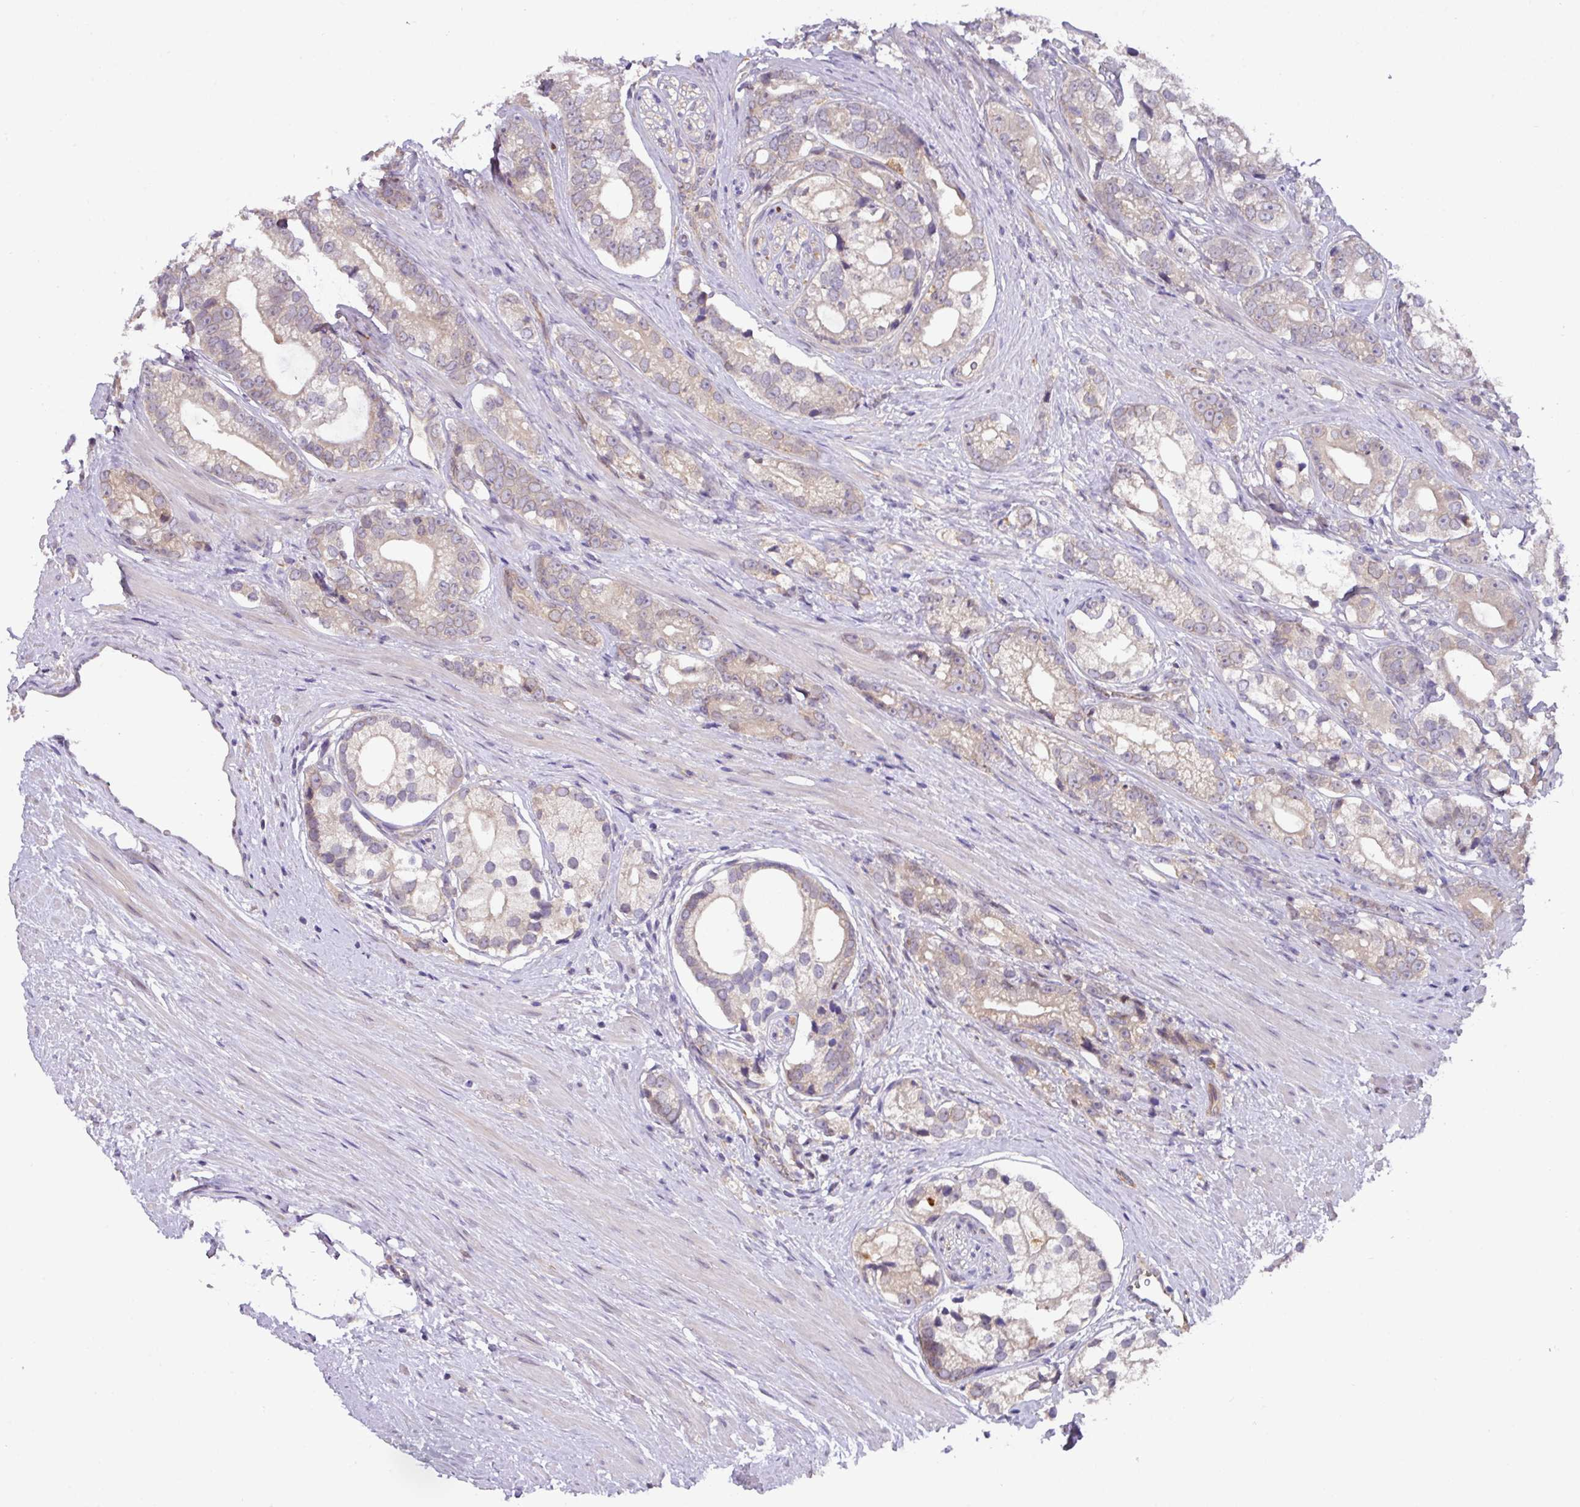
{"staining": {"intensity": "weak", "quantity": "<25%", "location": "cytoplasmic/membranous"}, "tissue": "prostate cancer", "cell_type": "Tumor cells", "image_type": "cancer", "snomed": [{"axis": "morphology", "description": "Adenocarcinoma, High grade"}, {"axis": "topography", "description": "Prostate"}], "caption": "This is an IHC photomicrograph of prostate cancer (adenocarcinoma (high-grade)). There is no expression in tumor cells.", "gene": "GCNT7", "patient": {"sex": "male", "age": 75}}